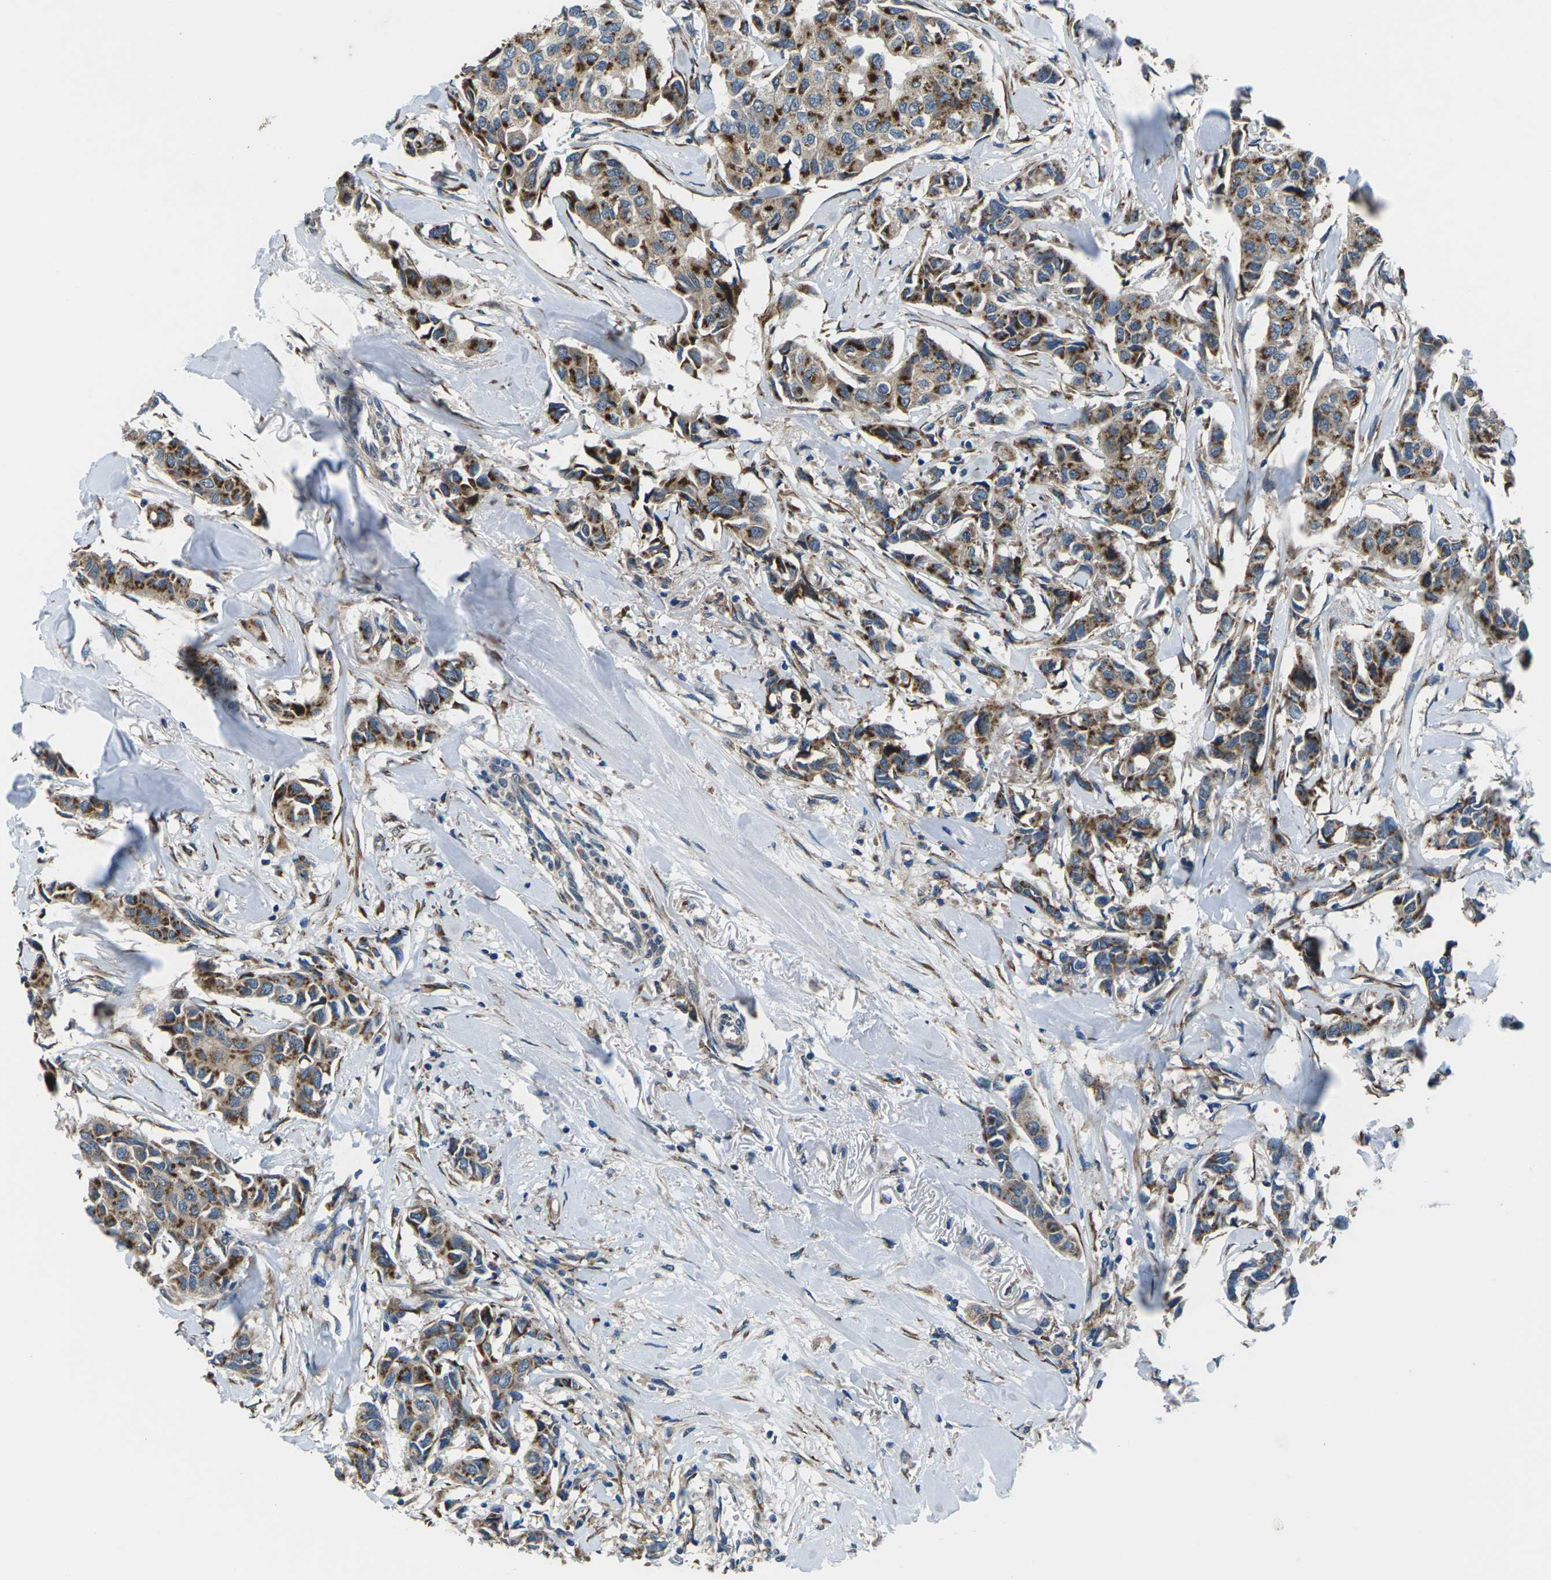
{"staining": {"intensity": "moderate", "quantity": ">75%", "location": "cytoplasmic/membranous"}, "tissue": "breast cancer", "cell_type": "Tumor cells", "image_type": "cancer", "snomed": [{"axis": "morphology", "description": "Duct carcinoma"}, {"axis": "topography", "description": "Breast"}], "caption": "IHC micrograph of neoplastic tissue: infiltrating ductal carcinoma (breast) stained using IHC displays medium levels of moderate protein expression localized specifically in the cytoplasmic/membranous of tumor cells, appearing as a cytoplasmic/membranous brown color.", "gene": "GABRP", "patient": {"sex": "female", "age": 80}}